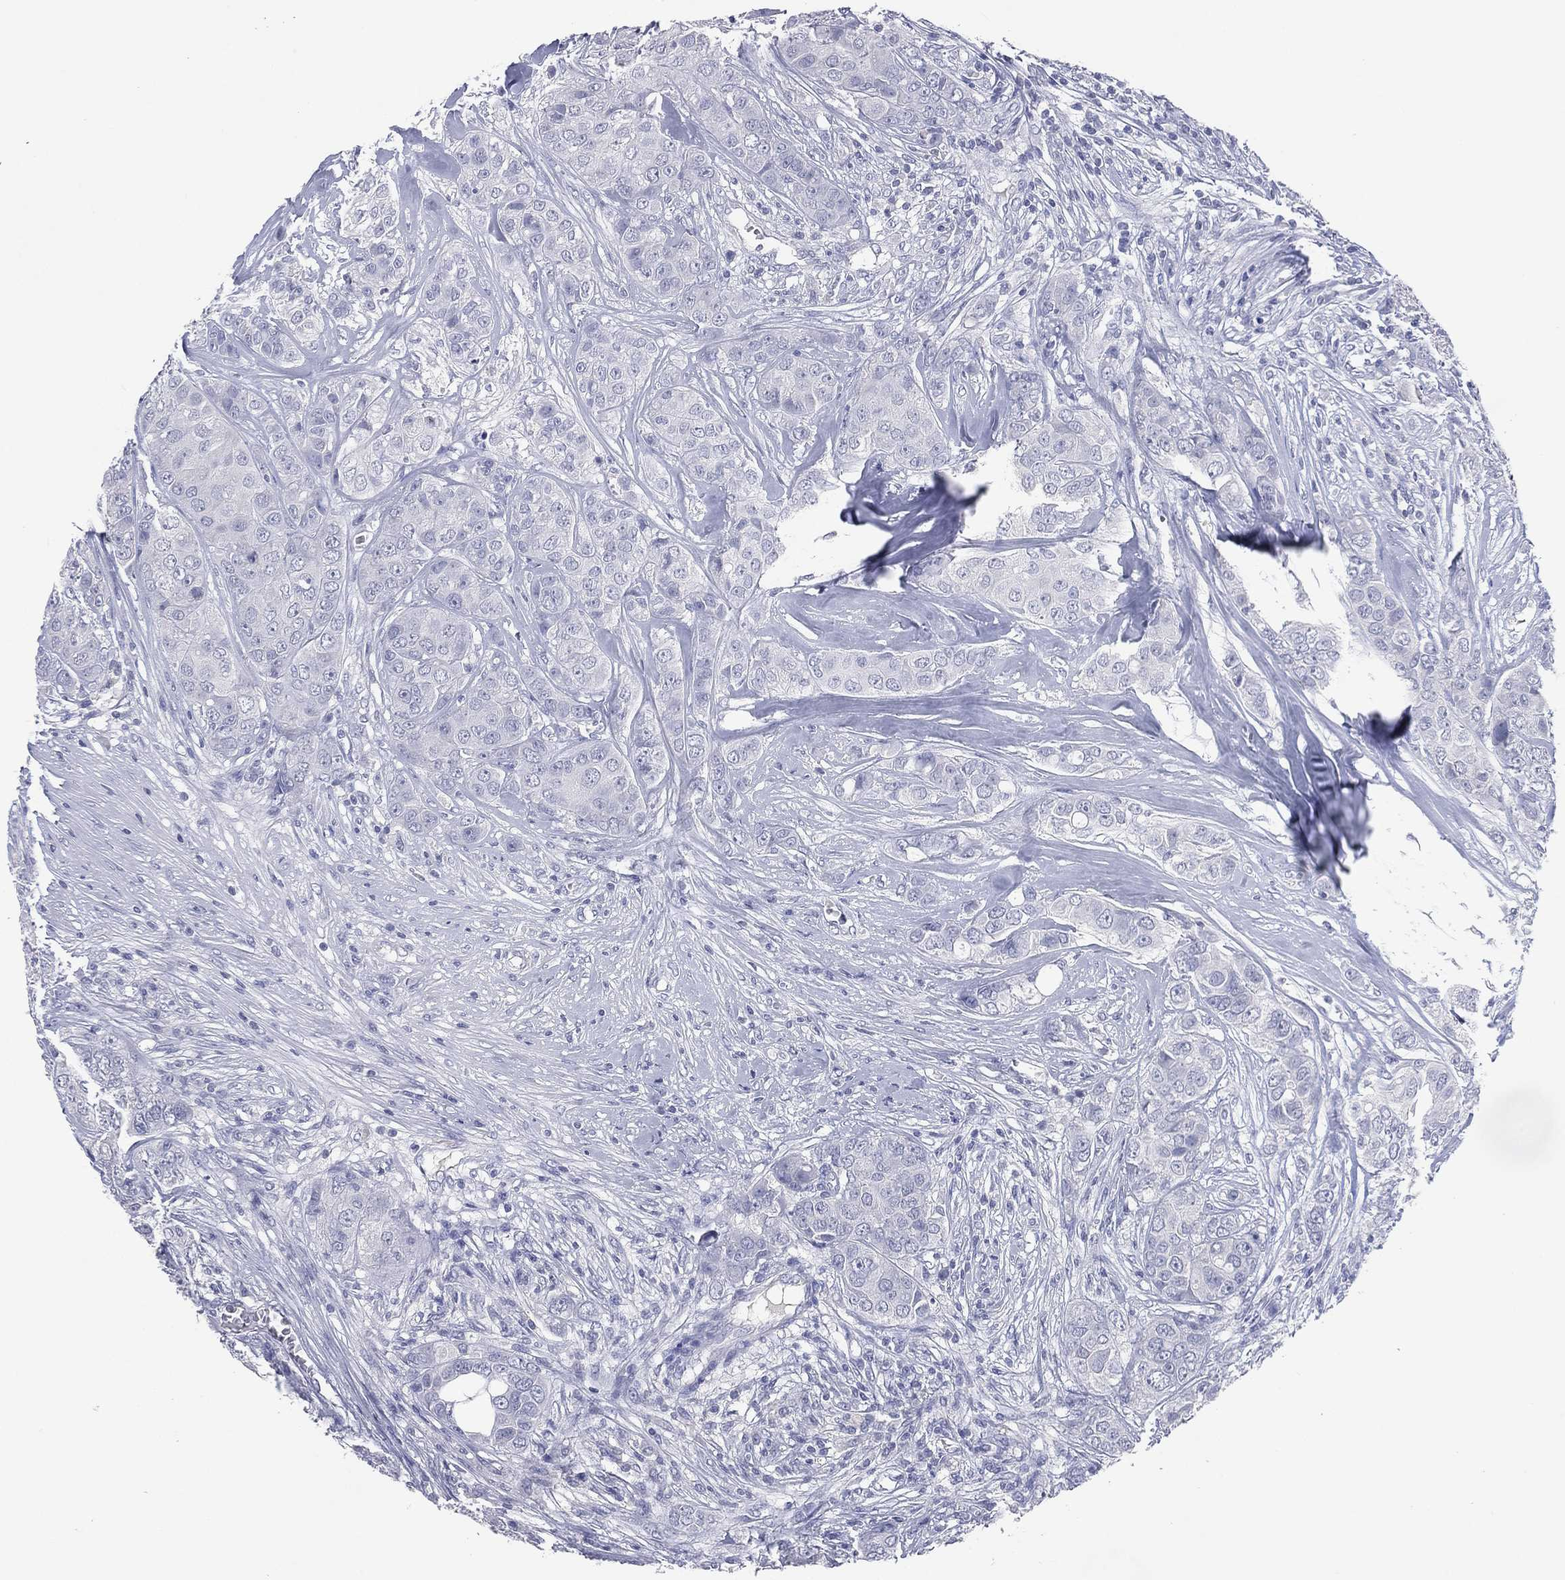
{"staining": {"intensity": "negative", "quantity": "none", "location": "none"}, "tissue": "breast cancer", "cell_type": "Tumor cells", "image_type": "cancer", "snomed": [{"axis": "morphology", "description": "Duct carcinoma"}, {"axis": "topography", "description": "Breast"}], "caption": "IHC image of neoplastic tissue: human breast cancer (infiltrating ductal carcinoma) stained with DAB (3,3'-diaminobenzidine) shows no significant protein staining in tumor cells.", "gene": "KRT35", "patient": {"sex": "female", "age": 43}}